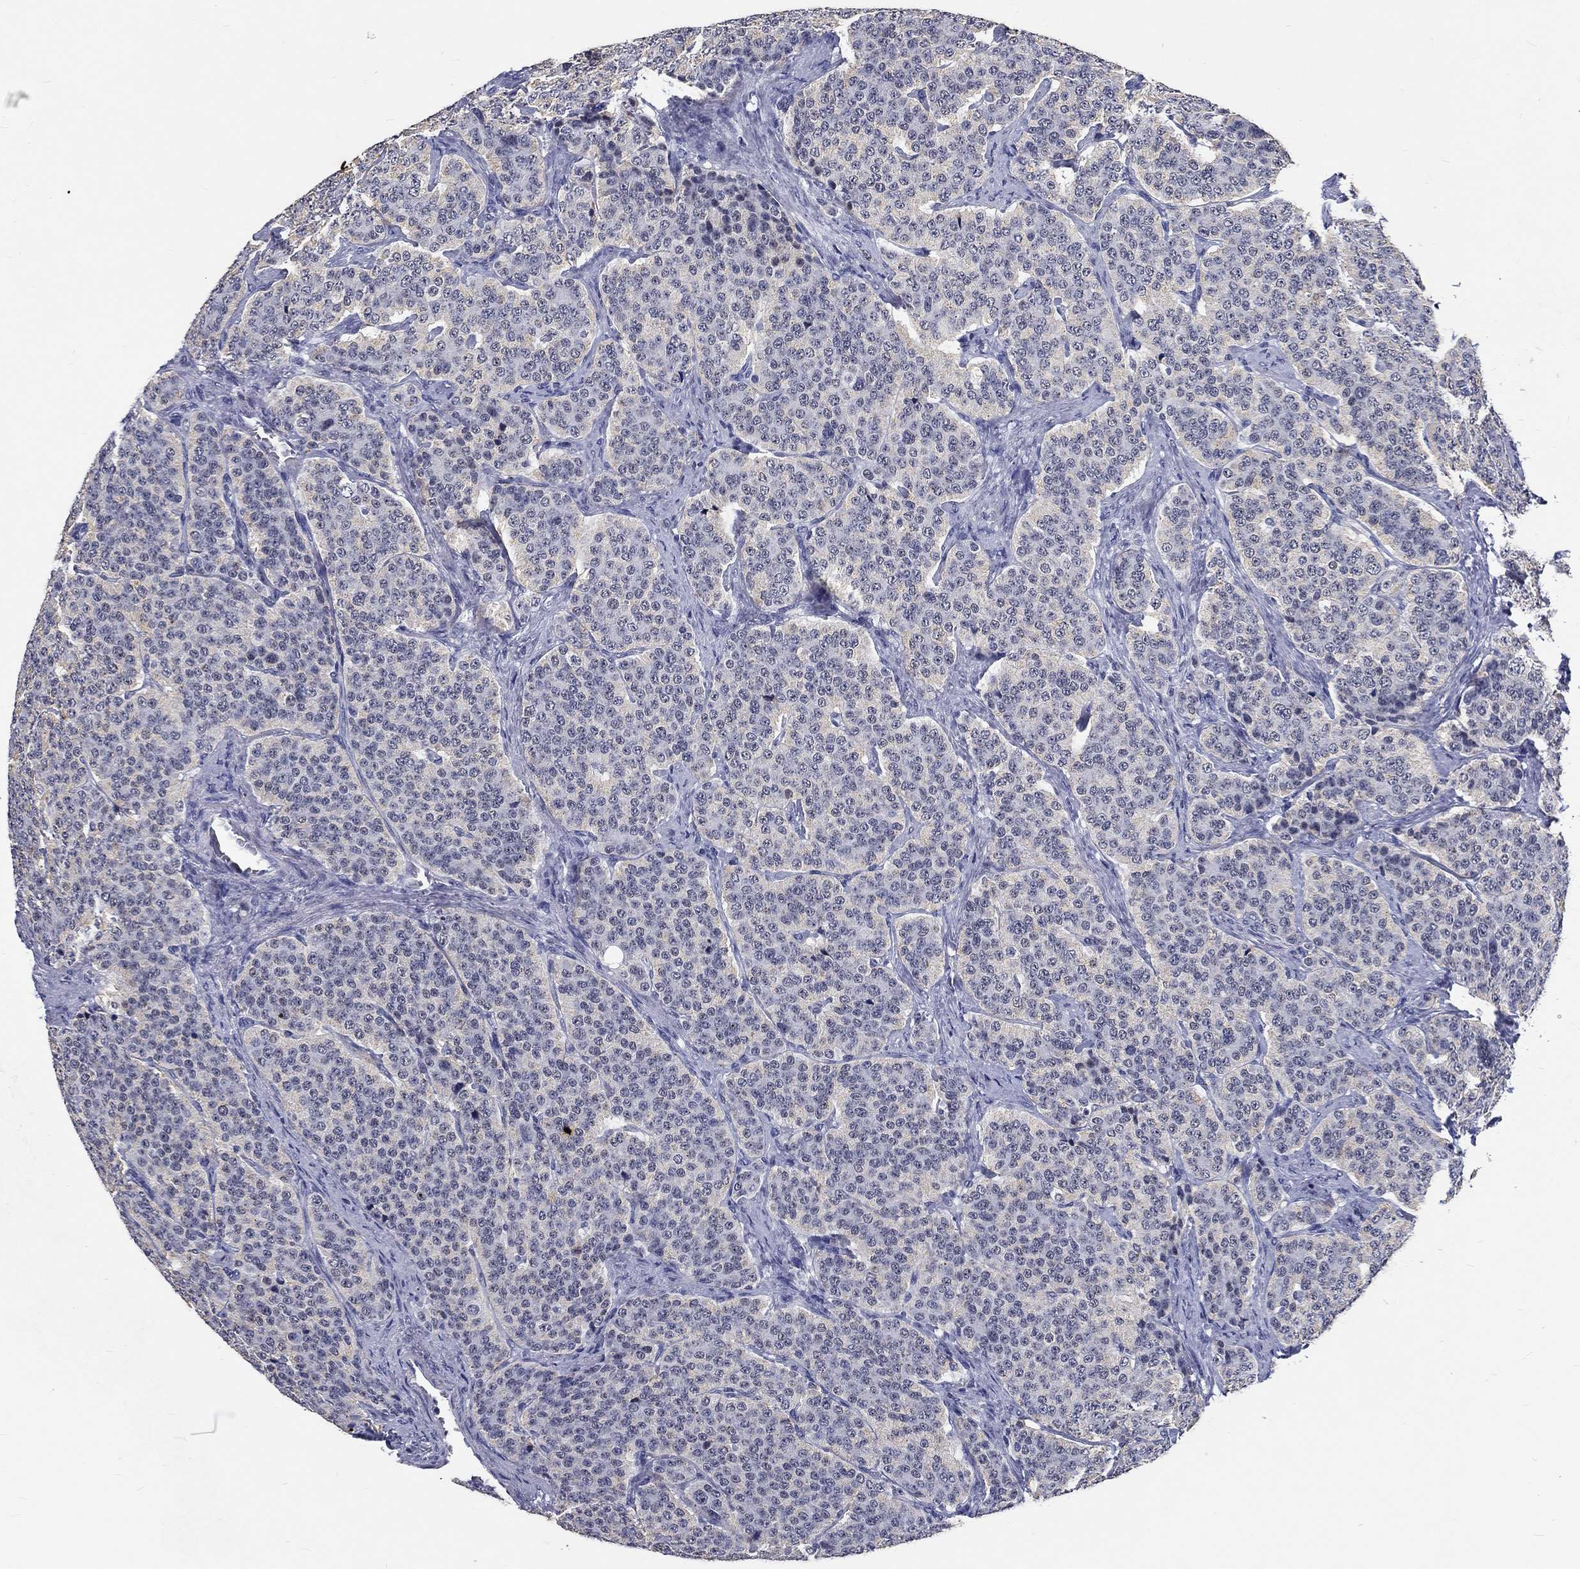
{"staining": {"intensity": "negative", "quantity": "none", "location": "none"}, "tissue": "carcinoid", "cell_type": "Tumor cells", "image_type": "cancer", "snomed": [{"axis": "morphology", "description": "Carcinoid, malignant, NOS"}, {"axis": "topography", "description": "Small intestine"}], "caption": "This is an immunohistochemistry (IHC) histopathology image of human carcinoid (malignant). There is no expression in tumor cells.", "gene": "GRIN1", "patient": {"sex": "female", "age": 58}}